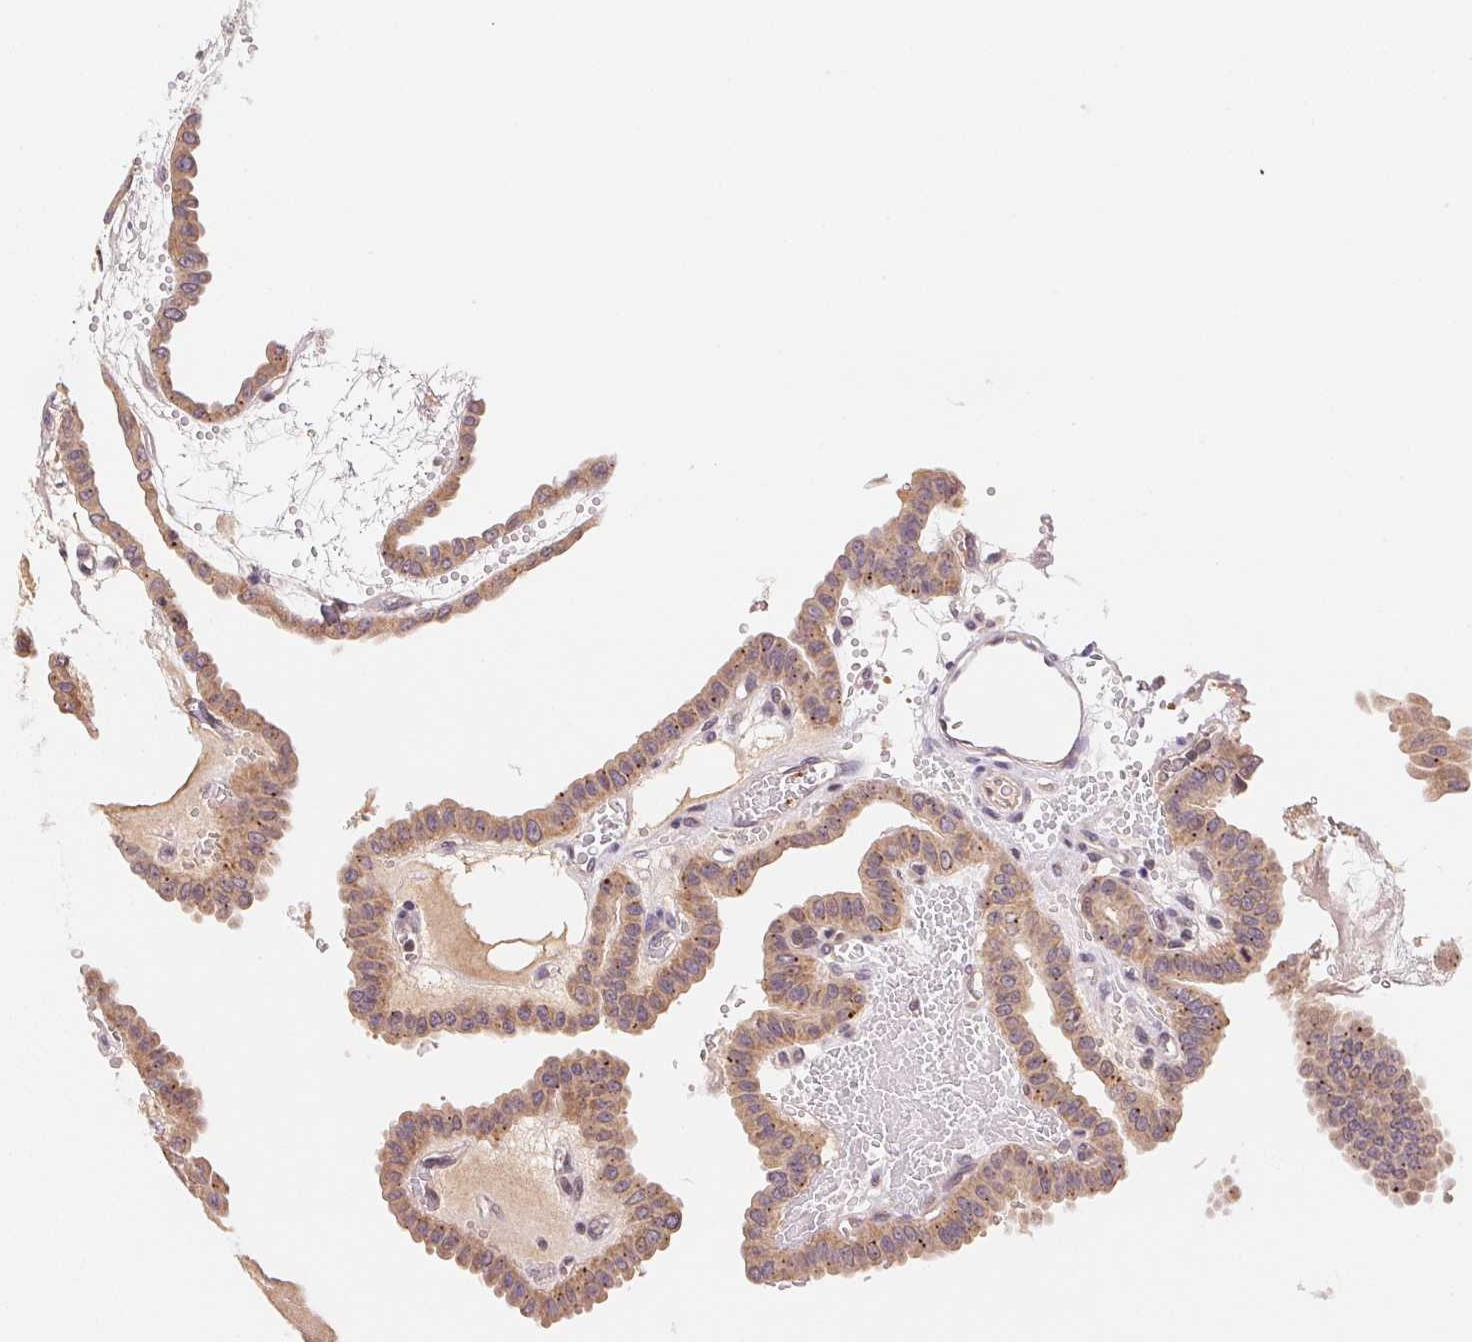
{"staining": {"intensity": "moderate", "quantity": ">75%", "location": "cytoplasmic/membranous"}, "tissue": "thyroid cancer", "cell_type": "Tumor cells", "image_type": "cancer", "snomed": [{"axis": "morphology", "description": "Papillary adenocarcinoma, NOS"}, {"axis": "topography", "description": "Thyroid gland"}], "caption": "Immunohistochemical staining of thyroid papillary adenocarcinoma demonstrates medium levels of moderate cytoplasmic/membranous protein expression in approximately >75% of tumor cells.", "gene": "BNIP5", "patient": {"sex": "male", "age": 87}}